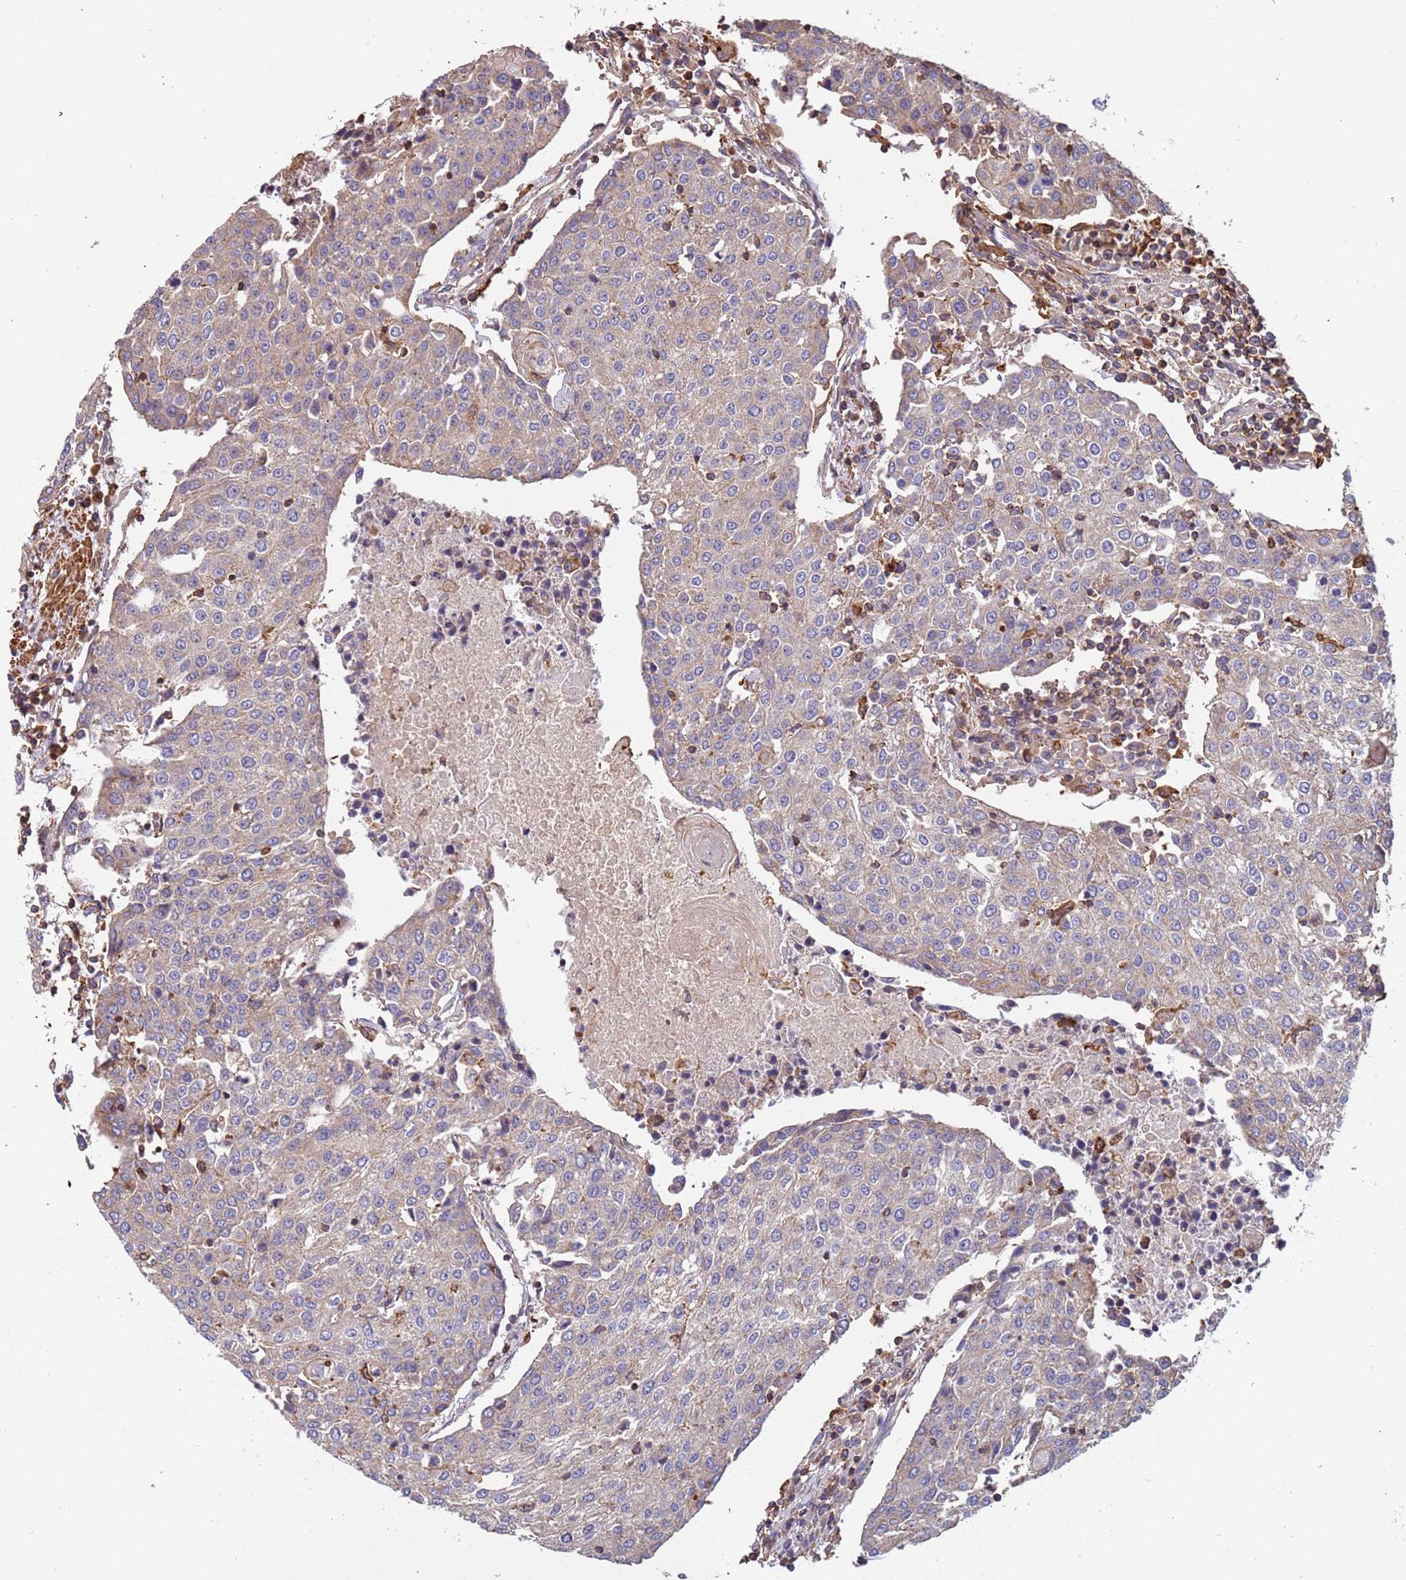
{"staining": {"intensity": "weak", "quantity": "<25%", "location": "cytoplasmic/membranous"}, "tissue": "urothelial cancer", "cell_type": "Tumor cells", "image_type": "cancer", "snomed": [{"axis": "morphology", "description": "Urothelial carcinoma, High grade"}, {"axis": "topography", "description": "Urinary bladder"}], "caption": "Urothelial carcinoma (high-grade) stained for a protein using immunohistochemistry shows no expression tumor cells.", "gene": "SYT4", "patient": {"sex": "female", "age": 85}}